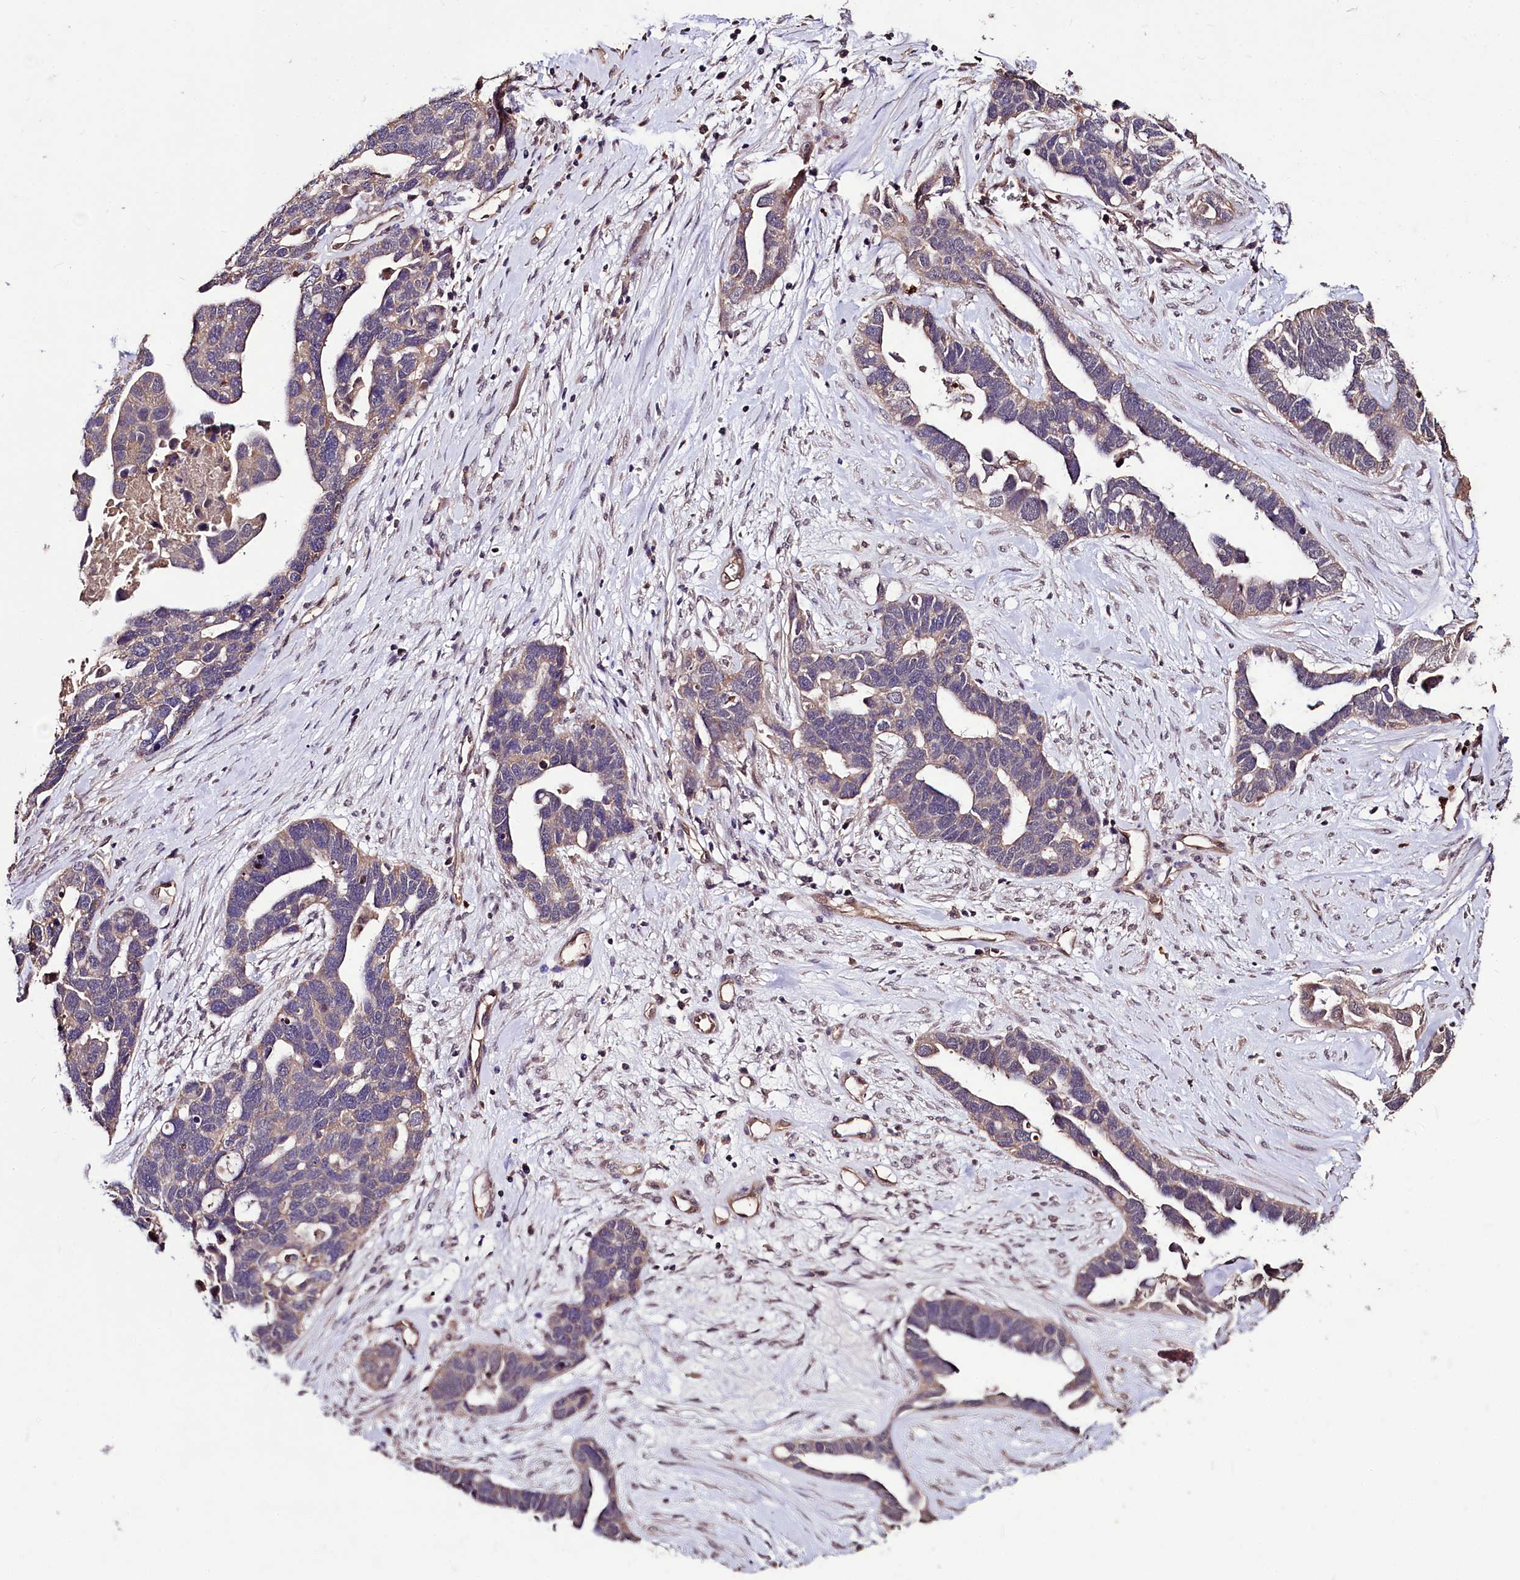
{"staining": {"intensity": "negative", "quantity": "none", "location": "none"}, "tissue": "ovarian cancer", "cell_type": "Tumor cells", "image_type": "cancer", "snomed": [{"axis": "morphology", "description": "Cystadenocarcinoma, serous, NOS"}, {"axis": "topography", "description": "Ovary"}], "caption": "A micrograph of human ovarian cancer (serous cystadenocarcinoma) is negative for staining in tumor cells.", "gene": "KLRB1", "patient": {"sex": "female", "age": 54}}